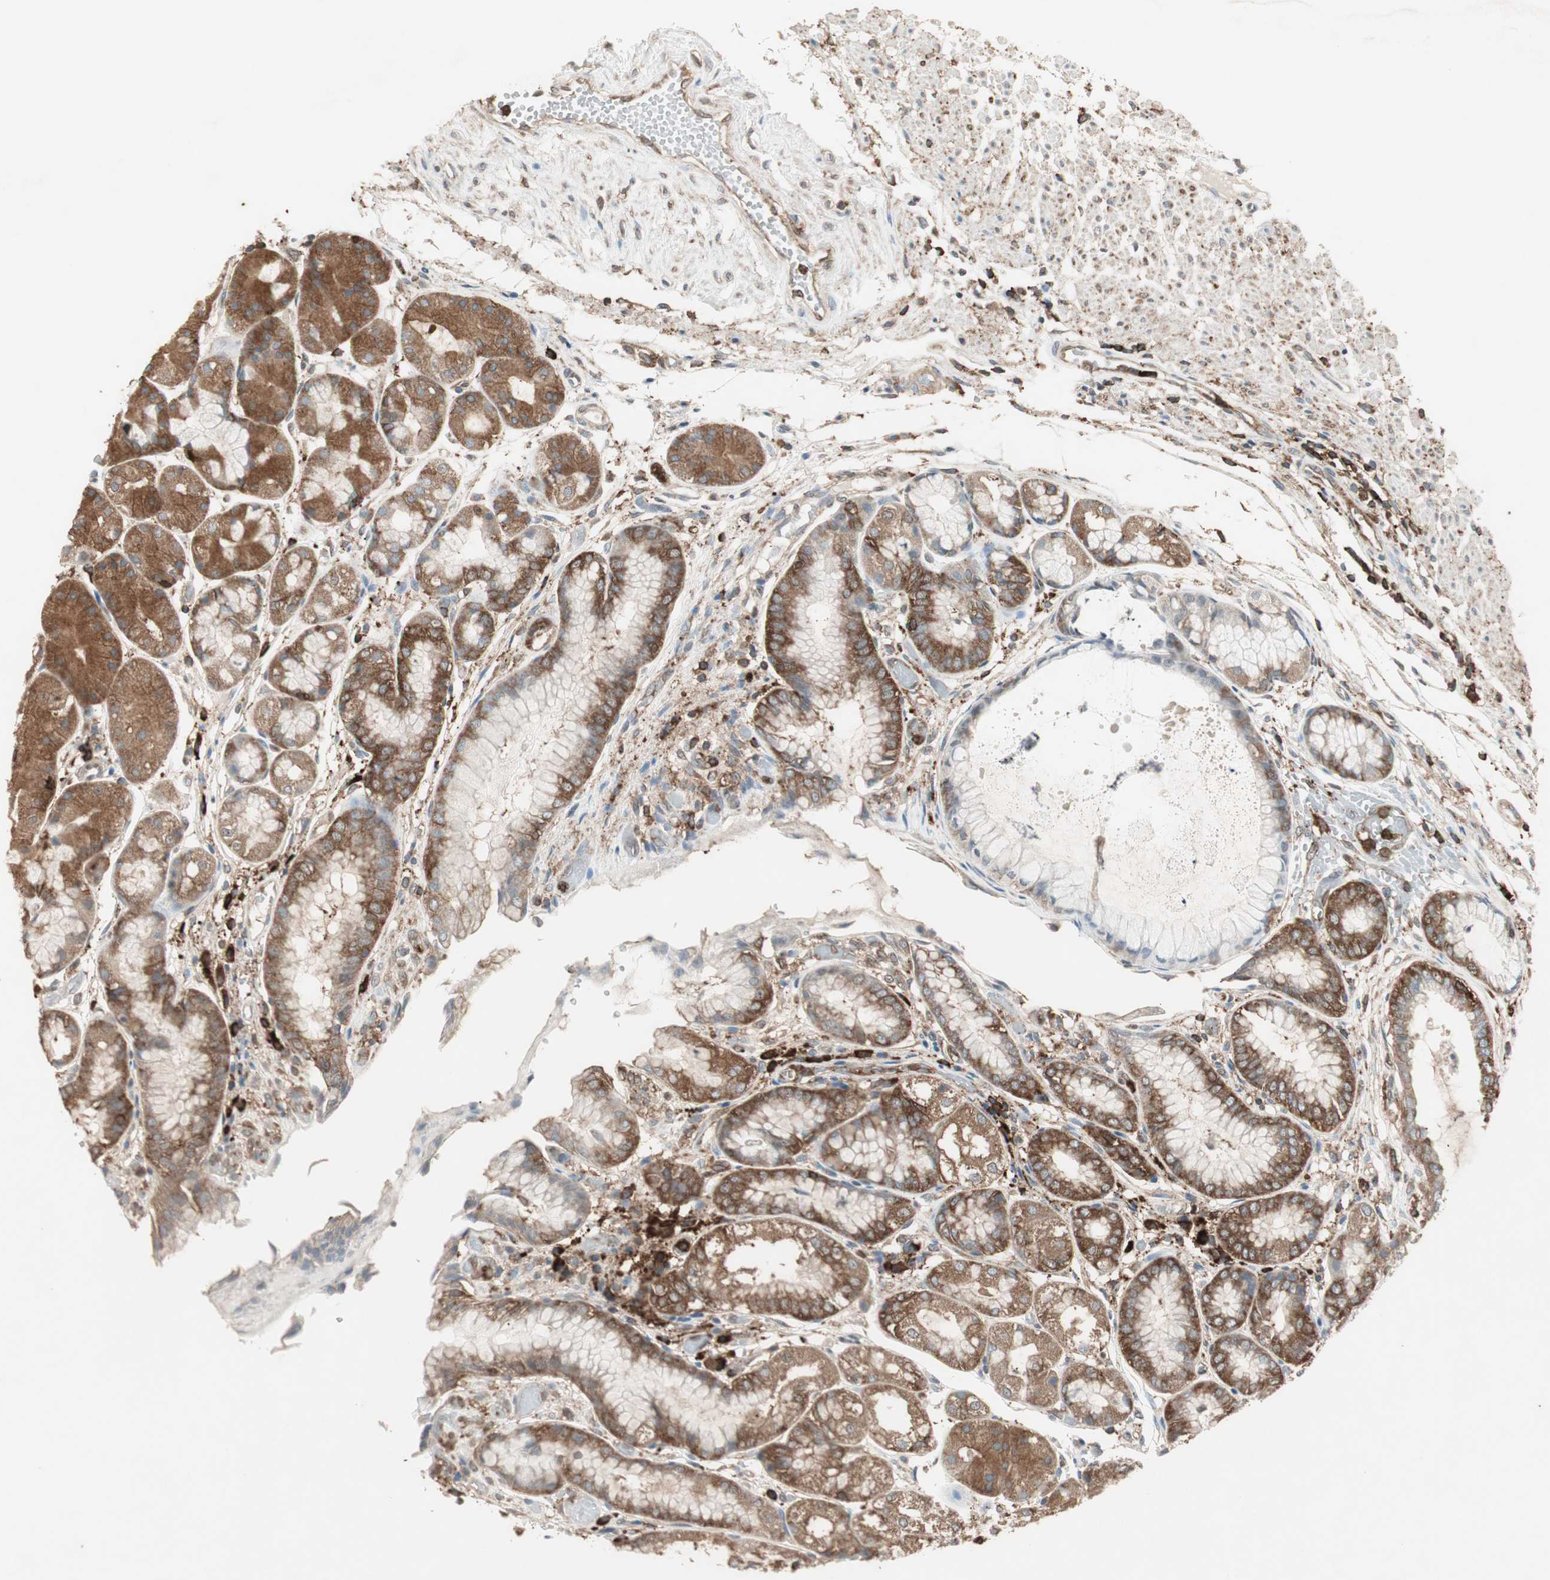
{"staining": {"intensity": "strong", "quantity": ">75%", "location": "cytoplasmic/membranous"}, "tissue": "stomach", "cell_type": "Glandular cells", "image_type": "normal", "snomed": [{"axis": "morphology", "description": "Normal tissue, NOS"}, {"axis": "topography", "description": "Stomach, upper"}], "caption": "Immunohistochemical staining of benign stomach exhibits high levels of strong cytoplasmic/membranous expression in approximately >75% of glandular cells.", "gene": "MMP3", "patient": {"sex": "male", "age": 72}}